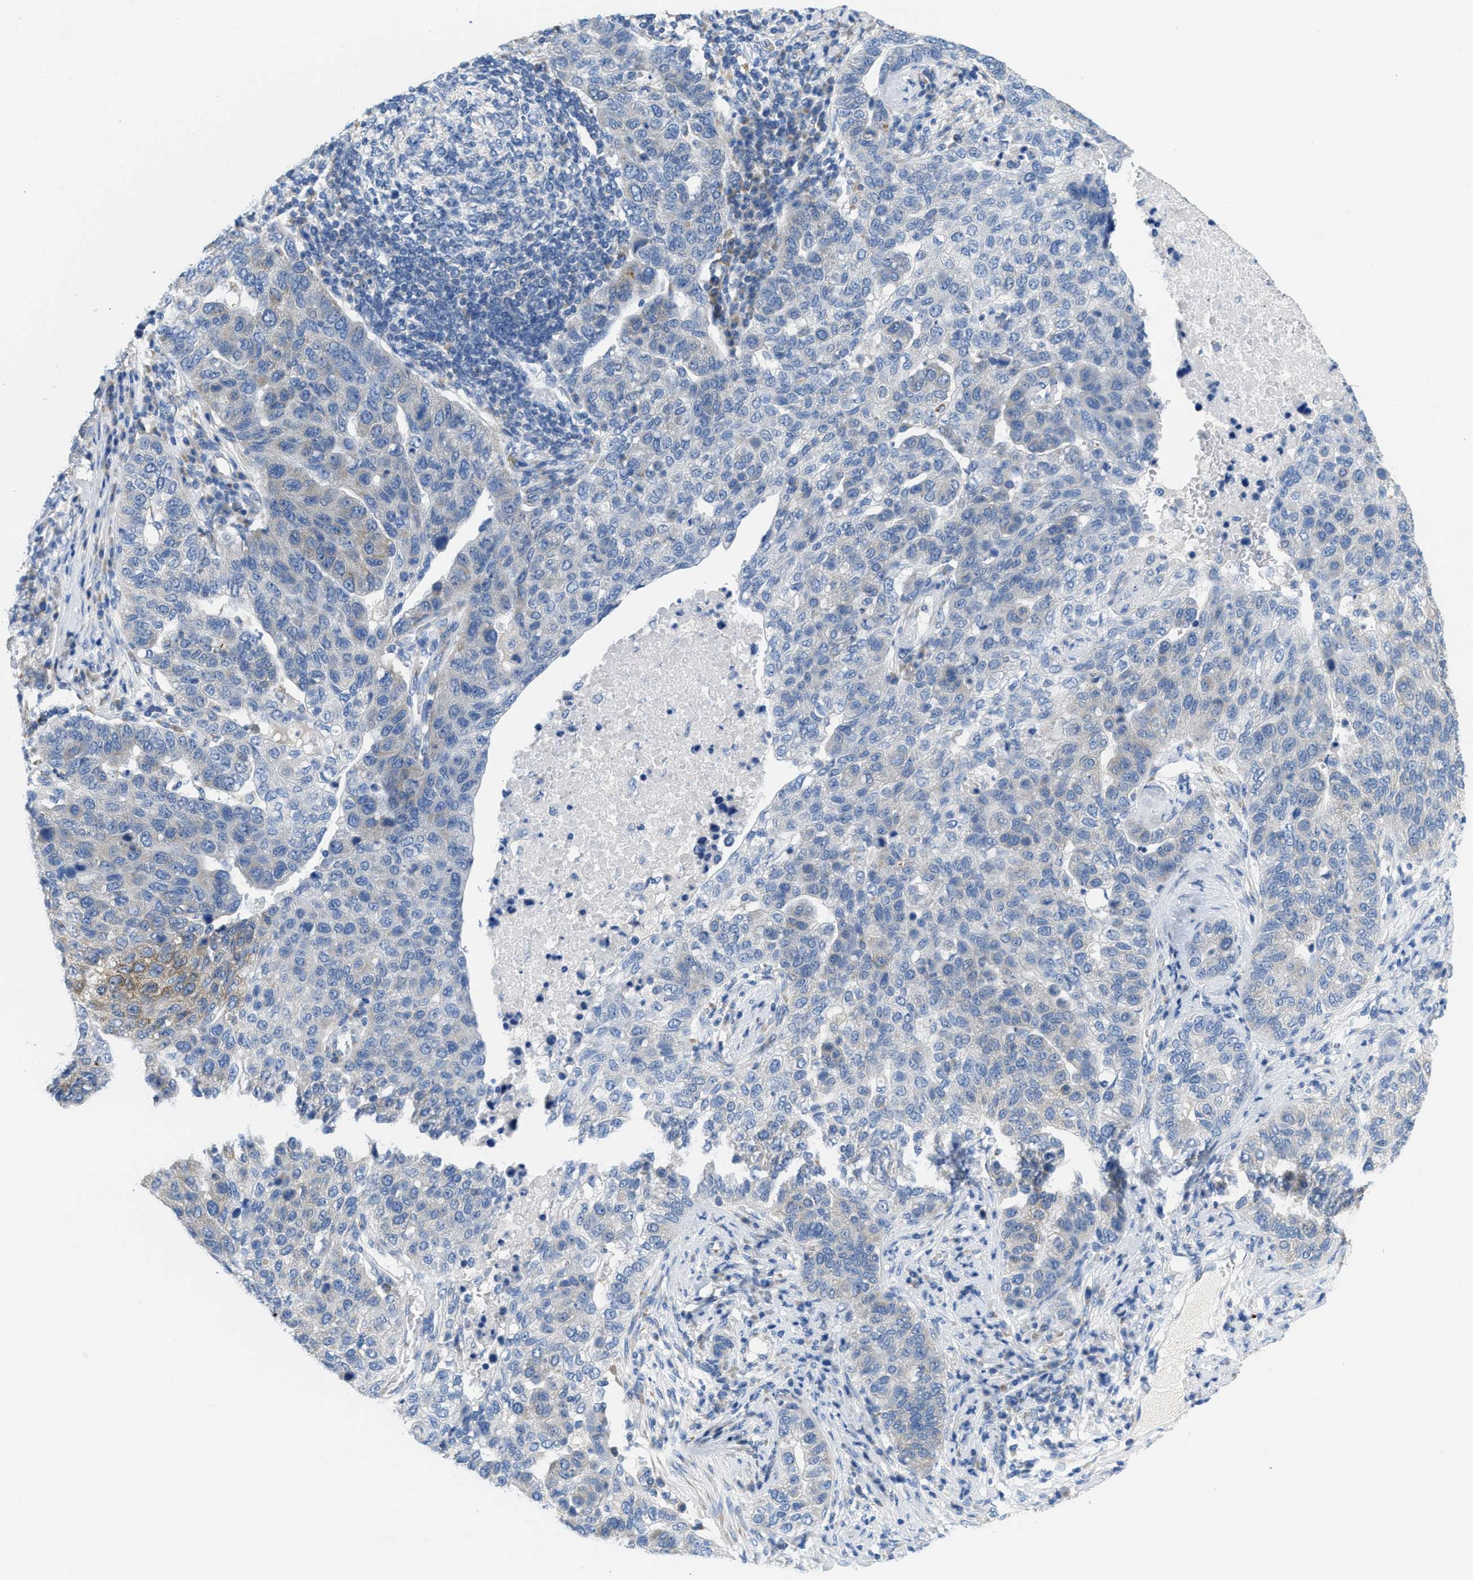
{"staining": {"intensity": "weak", "quantity": "<25%", "location": "cytoplasmic/membranous"}, "tissue": "pancreatic cancer", "cell_type": "Tumor cells", "image_type": "cancer", "snomed": [{"axis": "morphology", "description": "Adenocarcinoma, NOS"}, {"axis": "topography", "description": "Pancreas"}], "caption": "There is no significant staining in tumor cells of pancreatic adenocarcinoma. The staining is performed using DAB (3,3'-diaminobenzidine) brown chromogen with nuclei counter-stained in using hematoxylin.", "gene": "PTDSS1", "patient": {"sex": "female", "age": 61}}